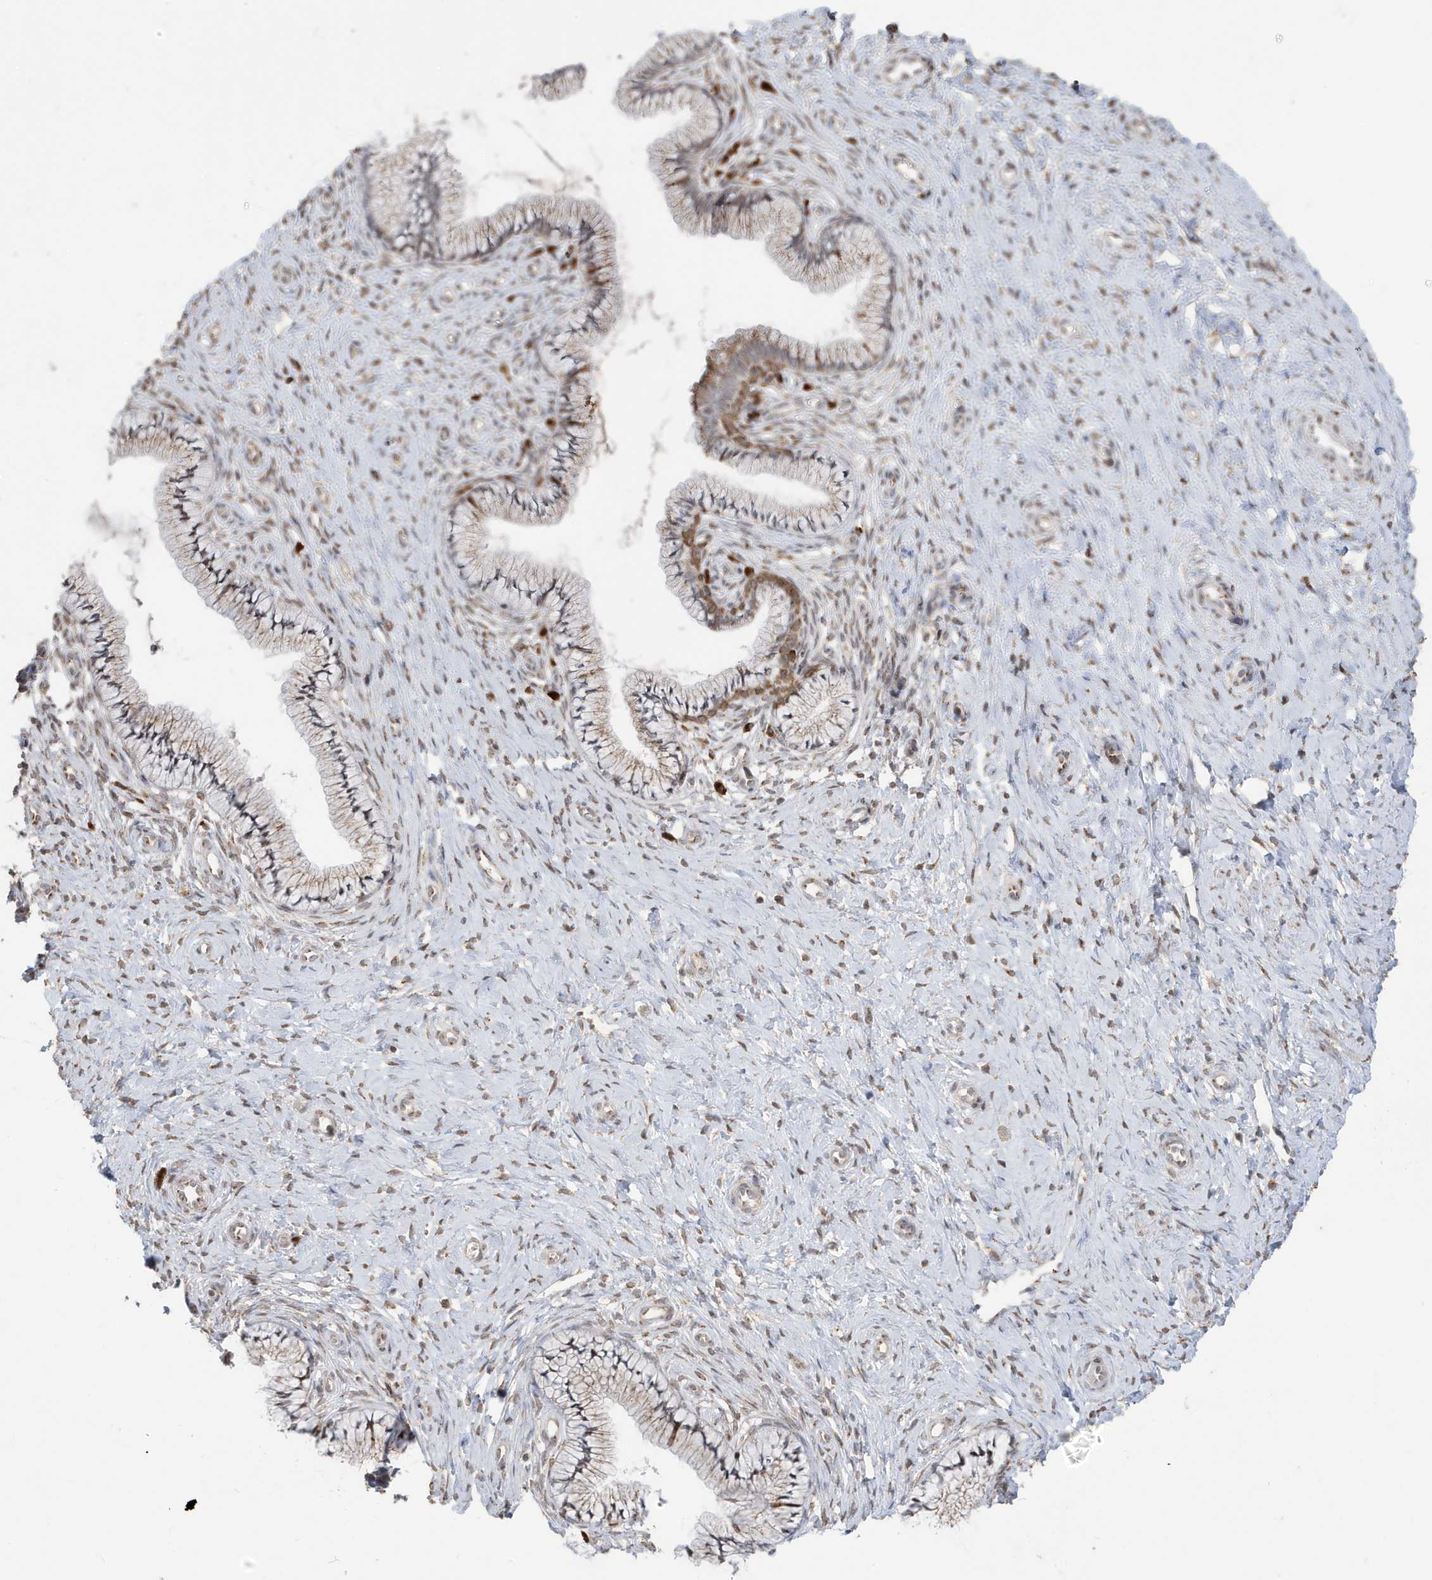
{"staining": {"intensity": "moderate", "quantity": ">75%", "location": "cytoplasmic/membranous"}, "tissue": "cervix", "cell_type": "Glandular cells", "image_type": "normal", "snomed": [{"axis": "morphology", "description": "Normal tissue, NOS"}, {"axis": "topography", "description": "Cervix"}], "caption": "A medium amount of moderate cytoplasmic/membranous staining is appreciated in approximately >75% of glandular cells in normal cervix.", "gene": "RER1", "patient": {"sex": "female", "age": 36}}